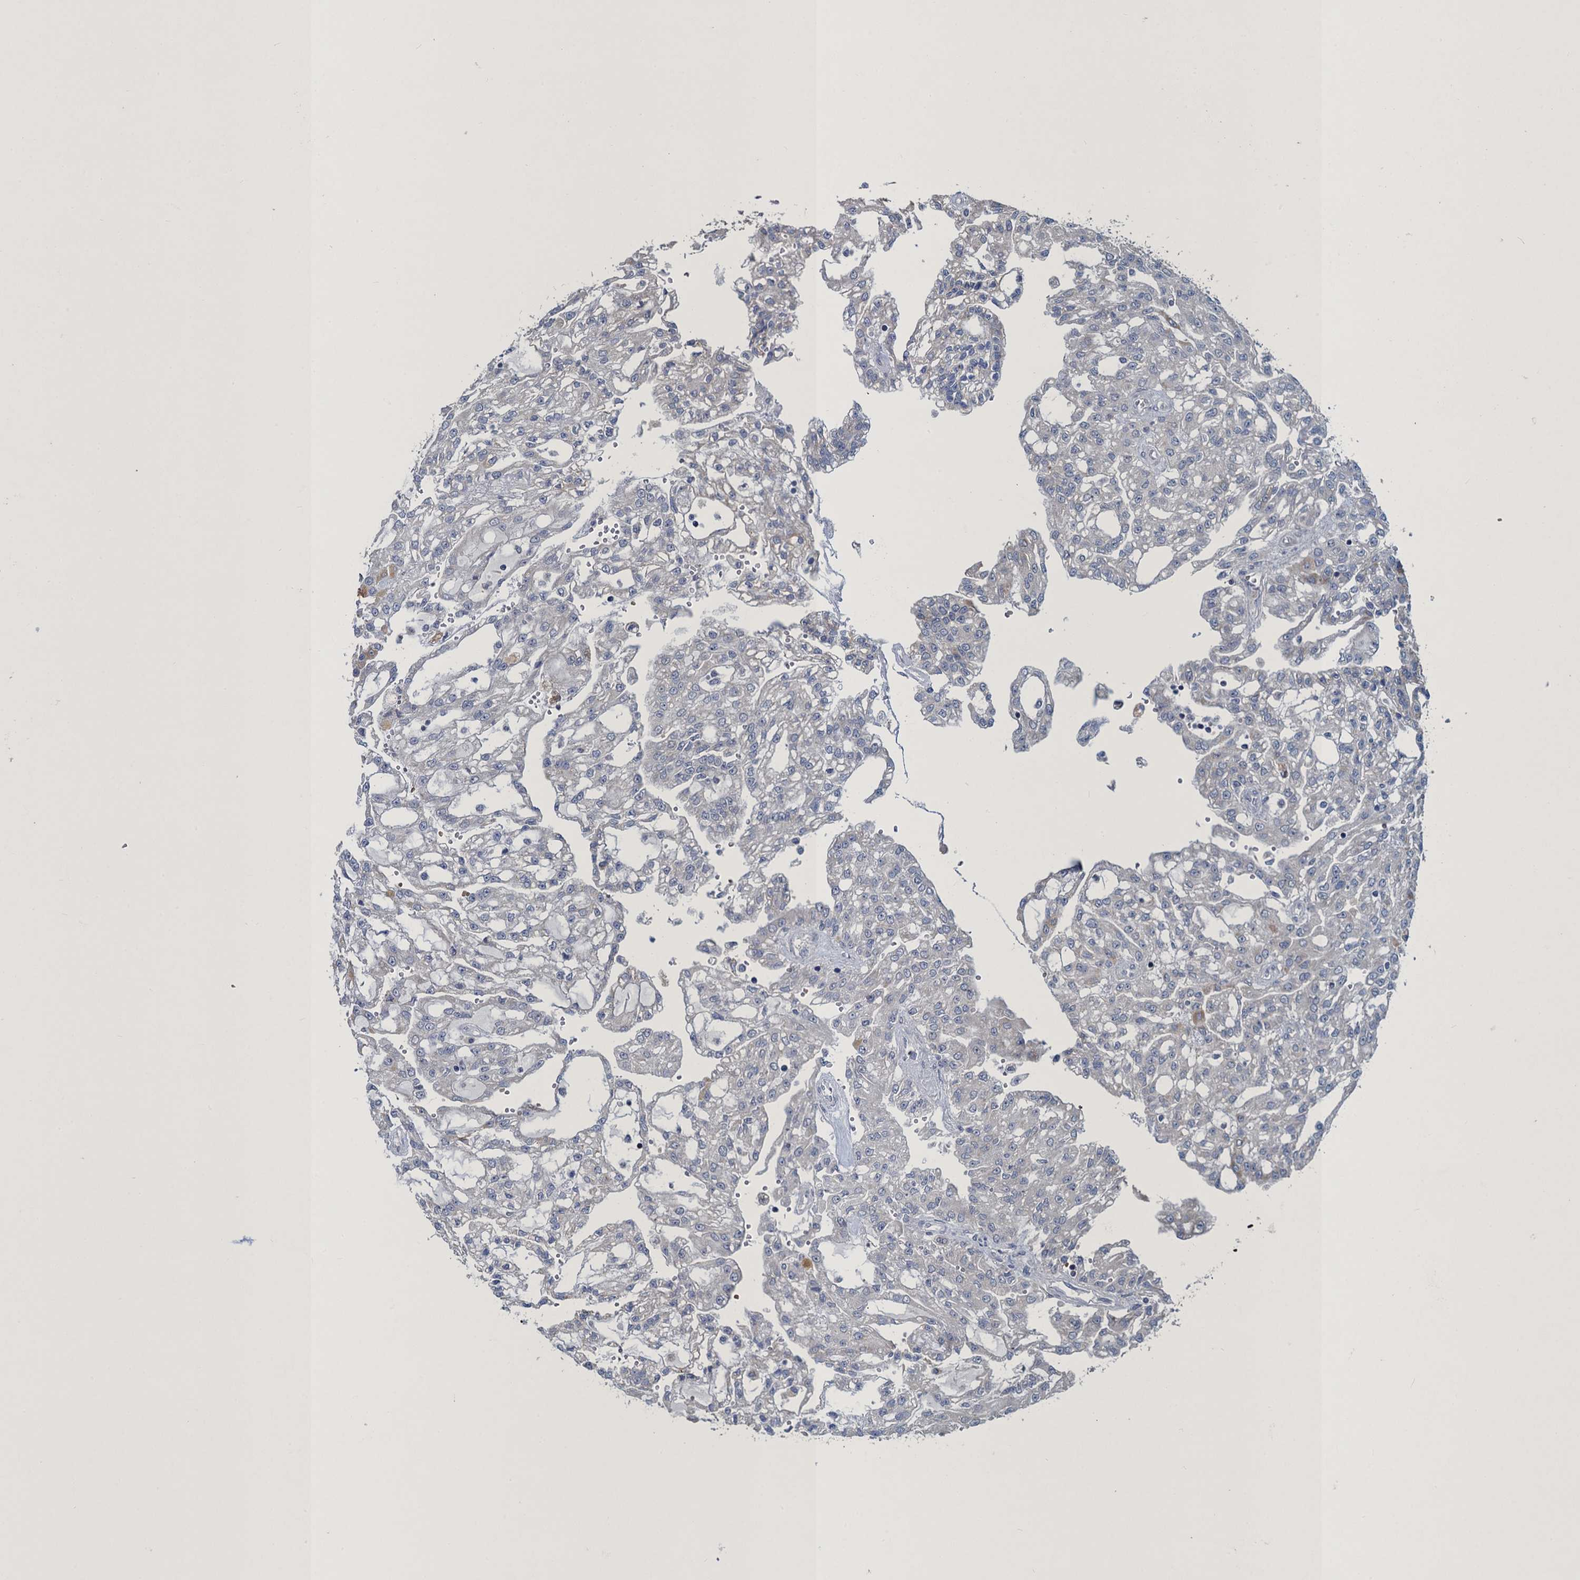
{"staining": {"intensity": "negative", "quantity": "none", "location": "none"}, "tissue": "renal cancer", "cell_type": "Tumor cells", "image_type": "cancer", "snomed": [{"axis": "morphology", "description": "Adenocarcinoma, NOS"}, {"axis": "topography", "description": "Kidney"}], "caption": "Tumor cells are negative for protein expression in human renal adenocarcinoma.", "gene": "ATOSA", "patient": {"sex": "male", "age": 63}}